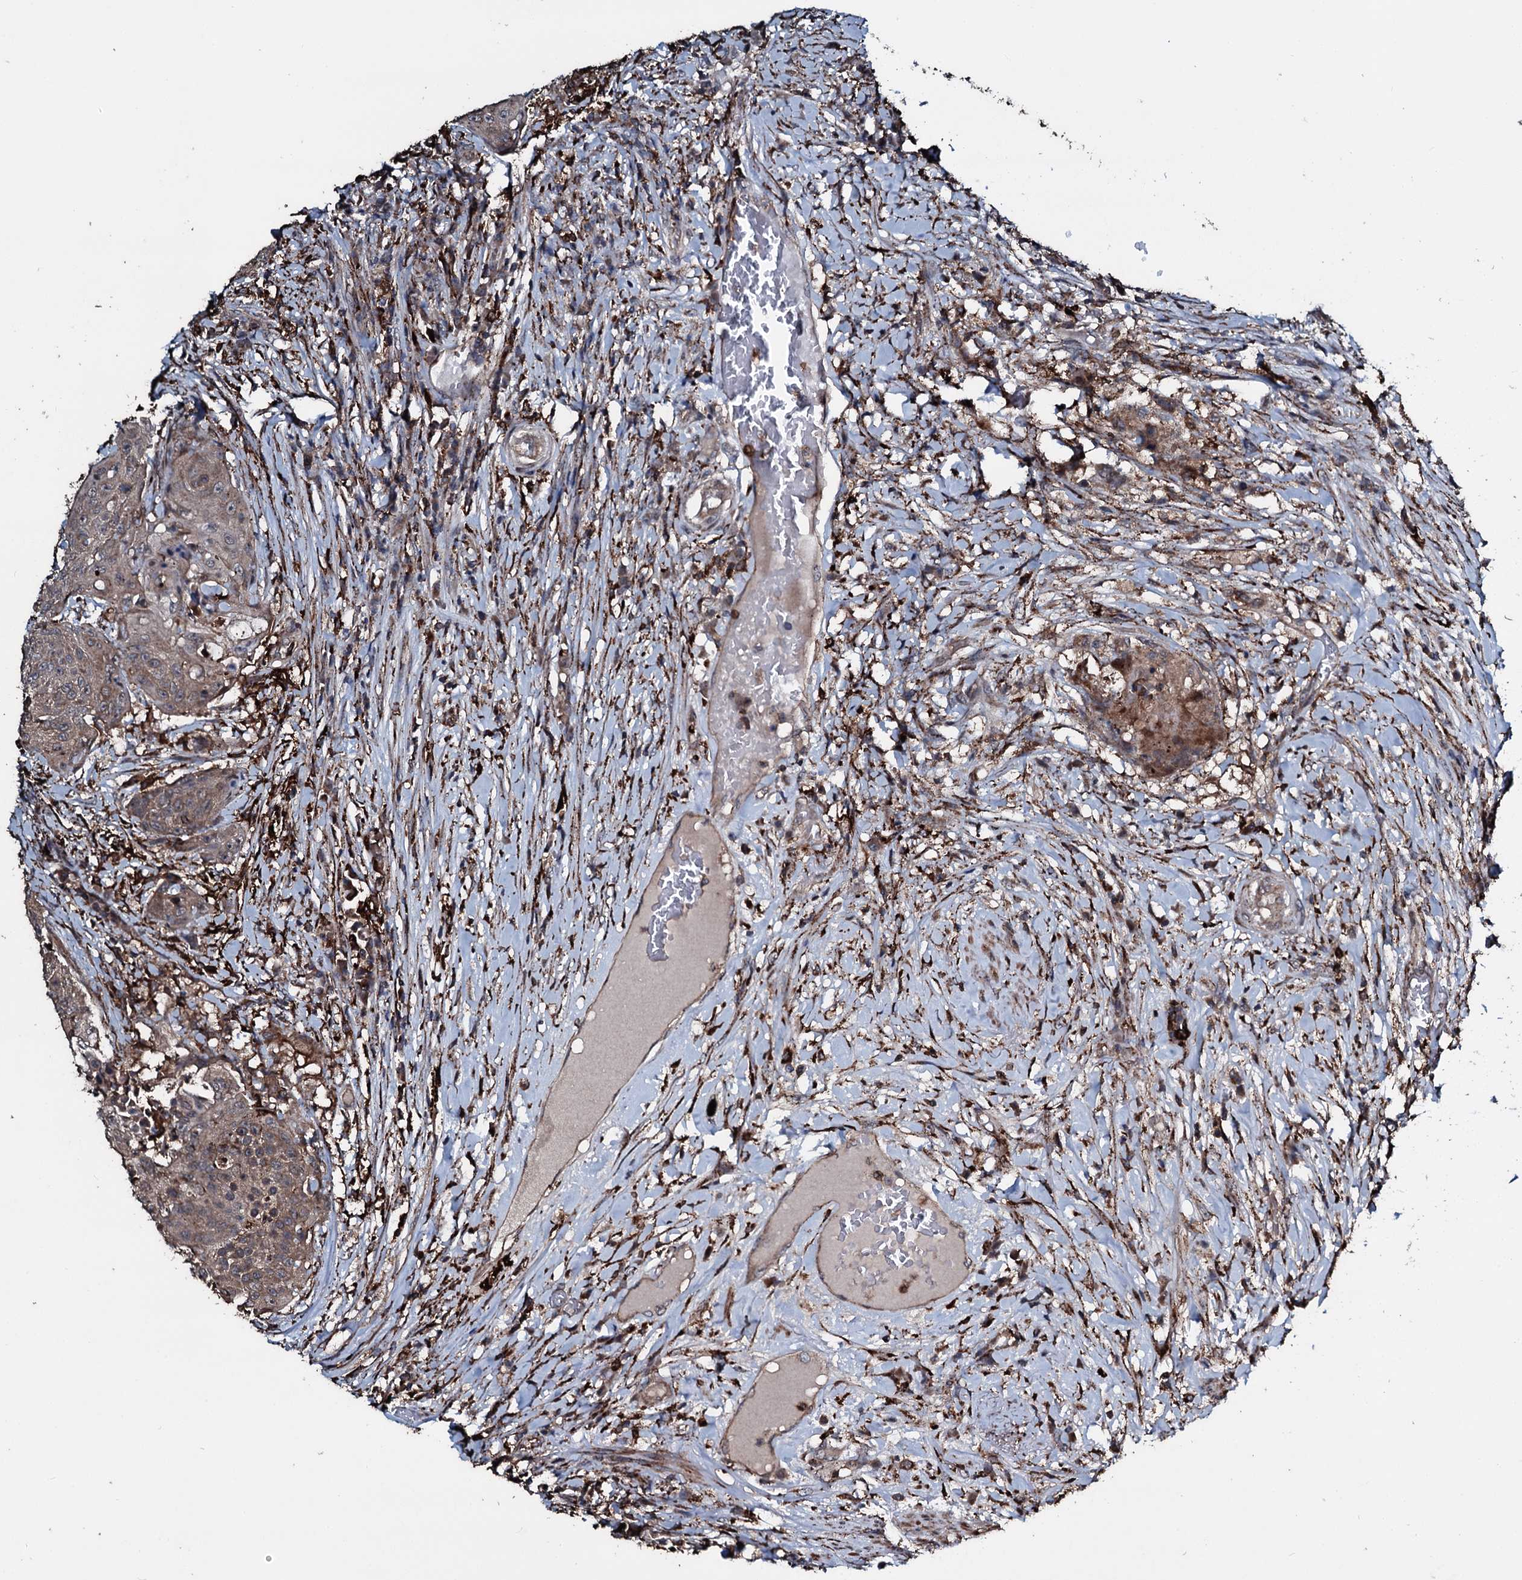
{"staining": {"intensity": "weak", "quantity": ">75%", "location": "cytoplasmic/membranous"}, "tissue": "urothelial cancer", "cell_type": "Tumor cells", "image_type": "cancer", "snomed": [{"axis": "morphology", "description": "Urothelial carcinoma, High grade"}, {"axis": "topography", "description": "Urinary bladder"}], "caption": "High-grade urothelial carcinoma tissue exhibits weak cytoplasmic/membranous expression in about >75% of tumor cells", "gene": "TPGS2", "patient": {"sex": "female", "age": 63}}